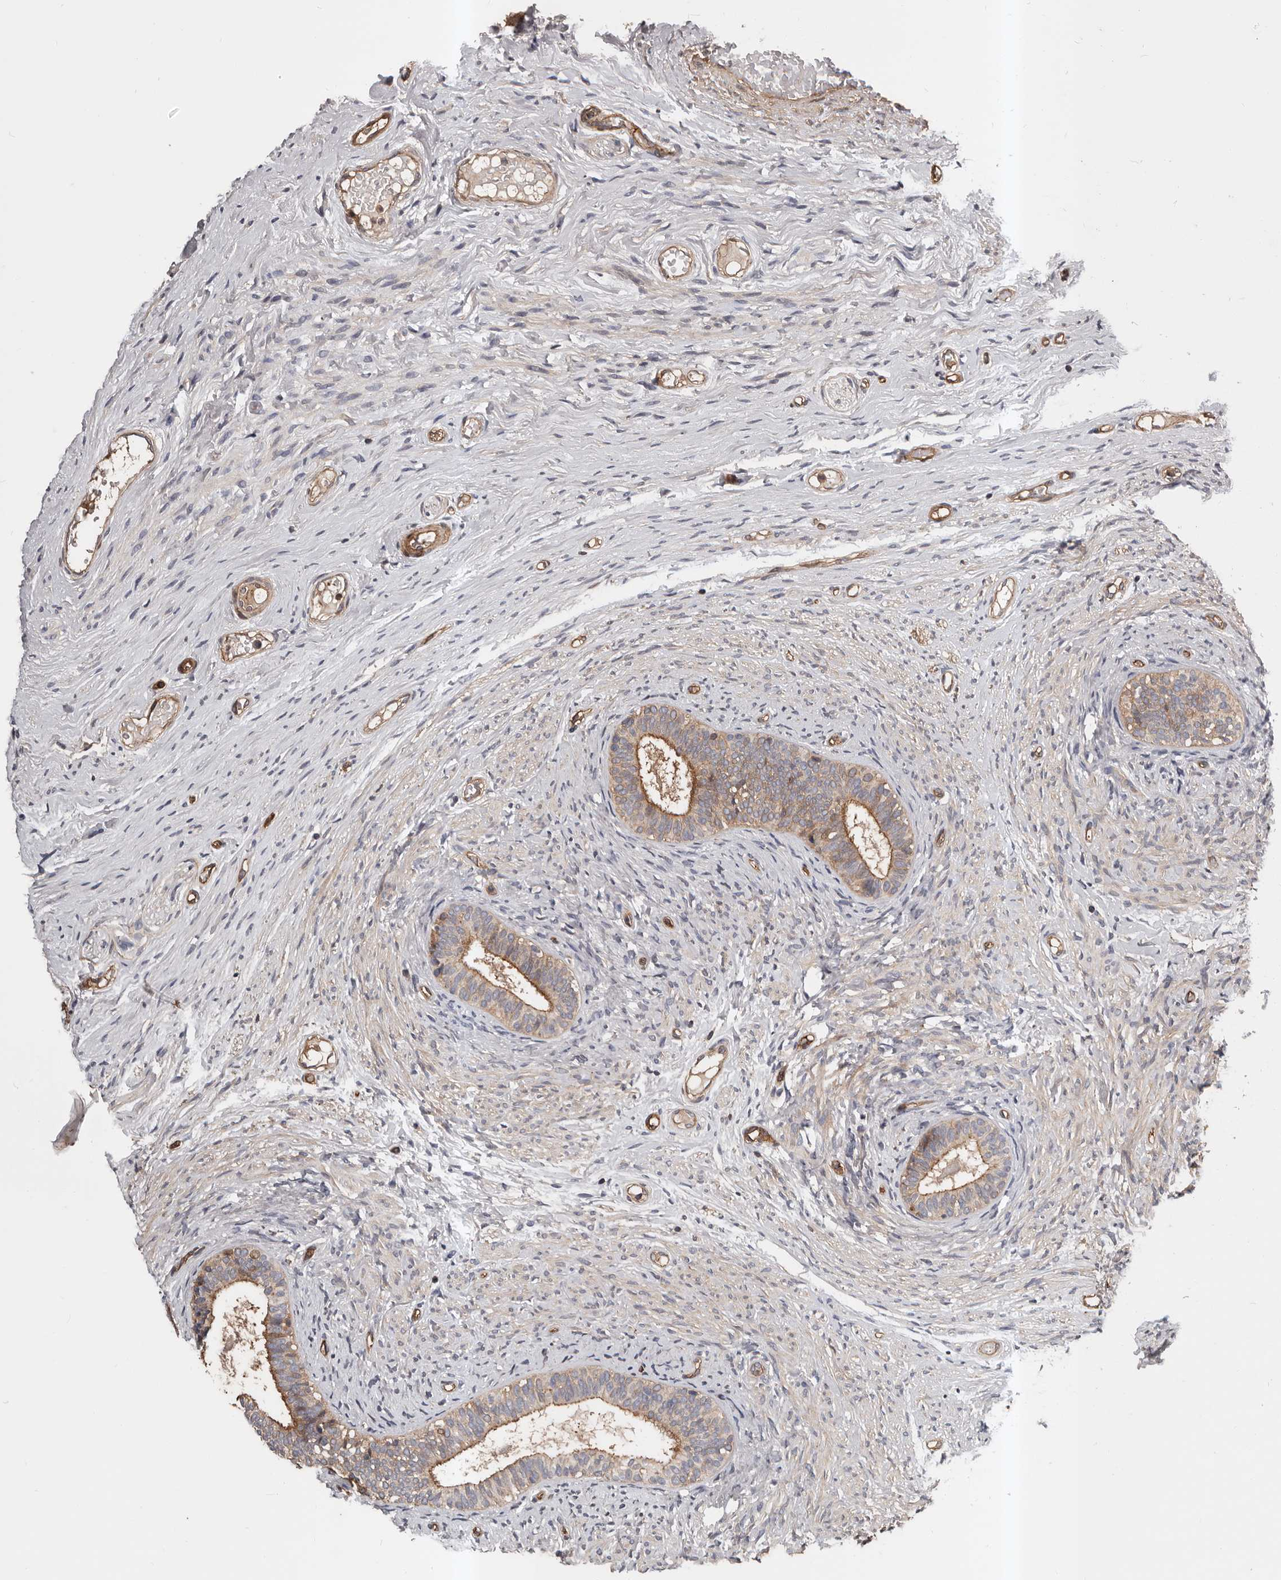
{"staining": {"intensity": "moderate", "quantity": "25%-75%", "location": "cytoplasmic/membranous"}, "tissue": "epididymis", "cell_type": "Glandular cells", "image_type": "normal", "snomed": [{"axis": "morphology", "description": "Normal tissue, NOS"}, {"axis": "topography", "description": "Epididymis"}], "caption": "IHC (DAB) staining of normal human epididymis demonstrates moderate cytoplasmic/membranous protein staining in about 25%-75% of glandular cells.", "gene": "PNRC2", "patient": {"sex": "male", "age": 9}}